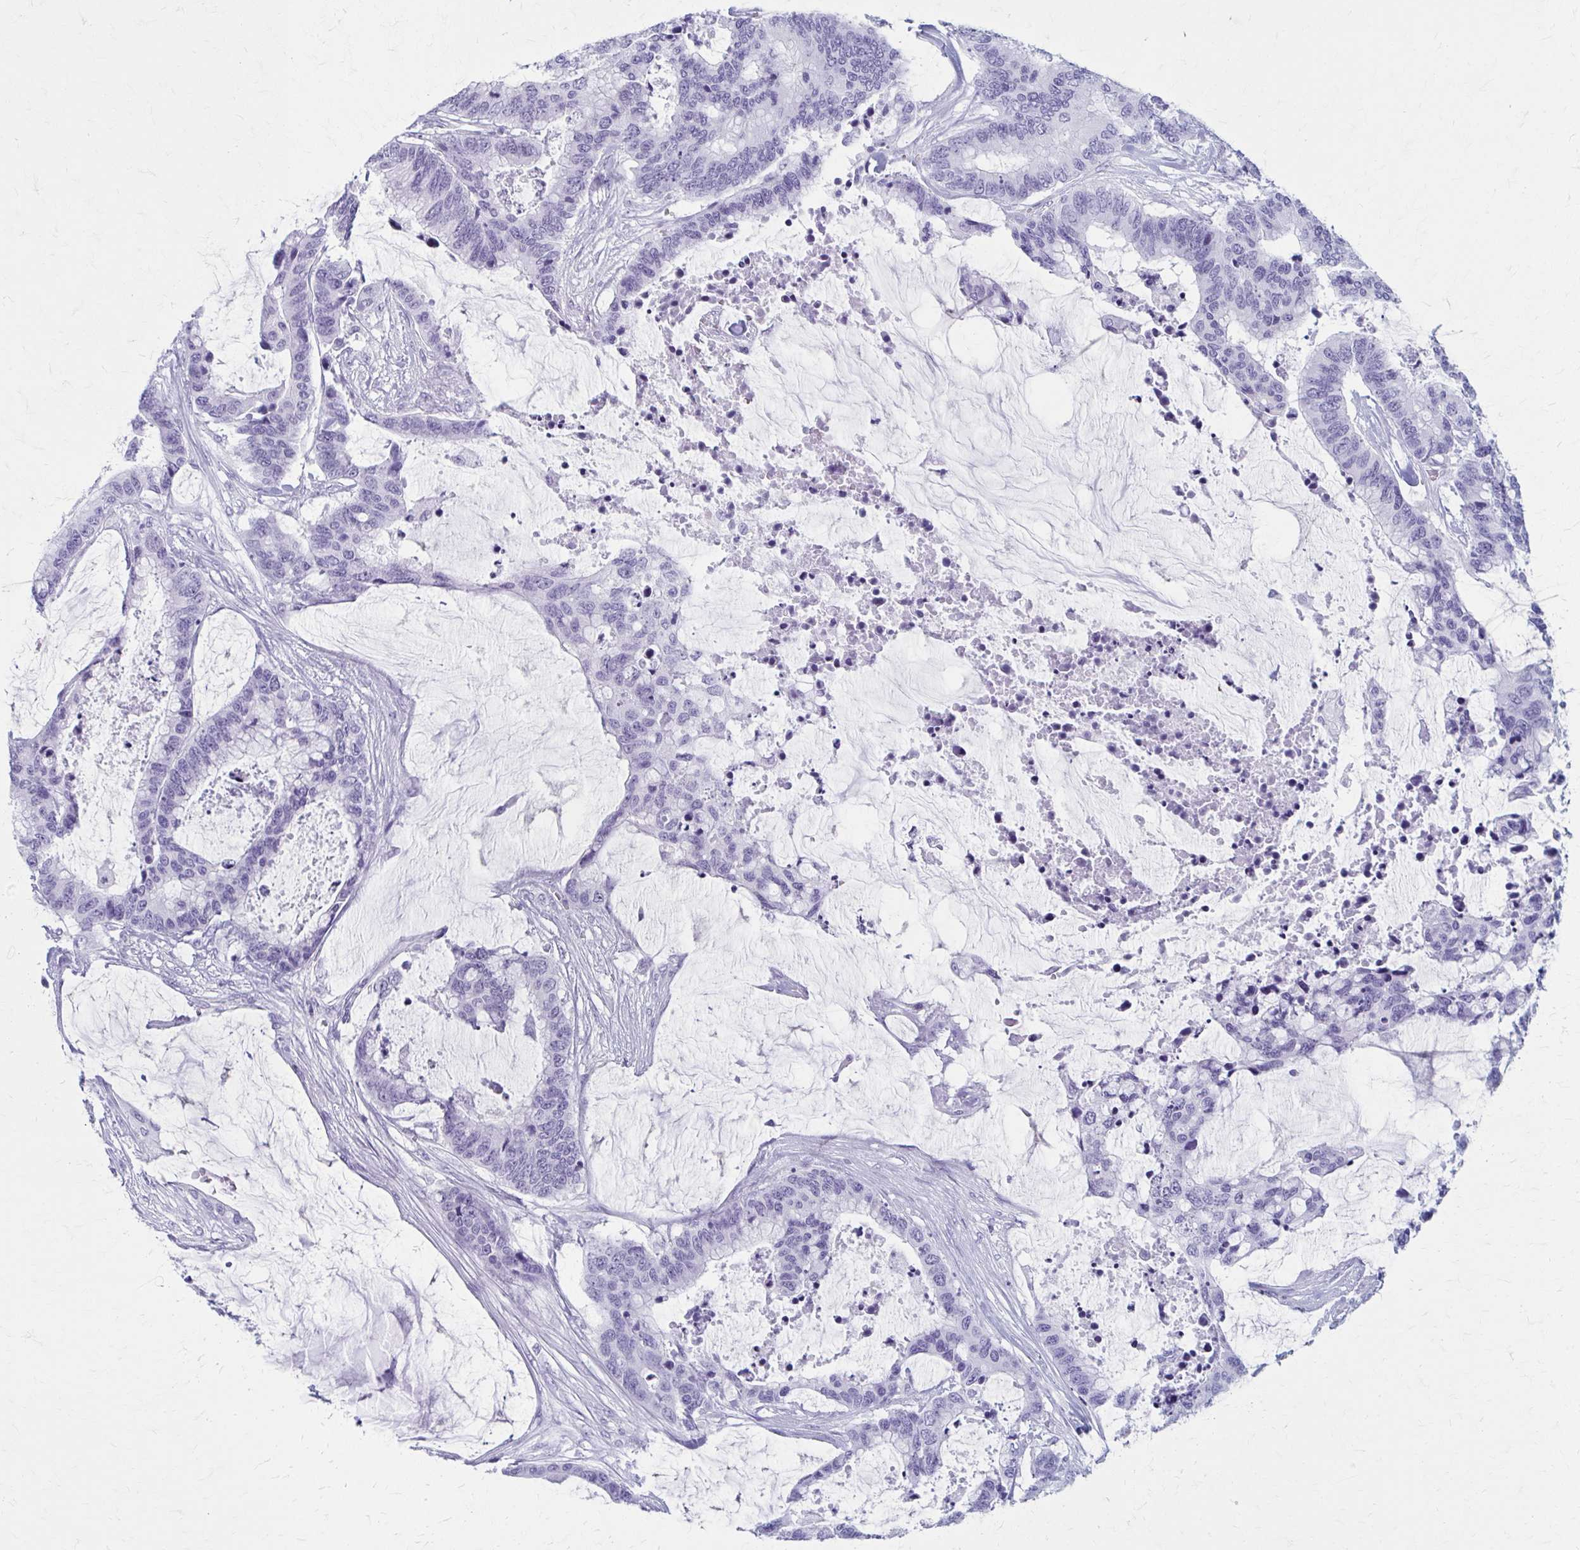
{"staining": {"intensity": "negative", "quantity": "none", "location": "none"}, "tissue": "colorectal cancer", "cell_type": "Tumor cells", "image_type": "cancer", "snomed": [{"axis": "morphology", "description": "Adenocarcinoma, NOS"}, {"axis": "topography", "description": "Rectum"}], "caption": "This is an immunohistochemistry (IHC) photomicrograph of human colorectal cancer (adenocarcinoma). There is no staining in tumor cells.", "gene": "CELF5", "patient": {"sex": "female", "age": 59}}